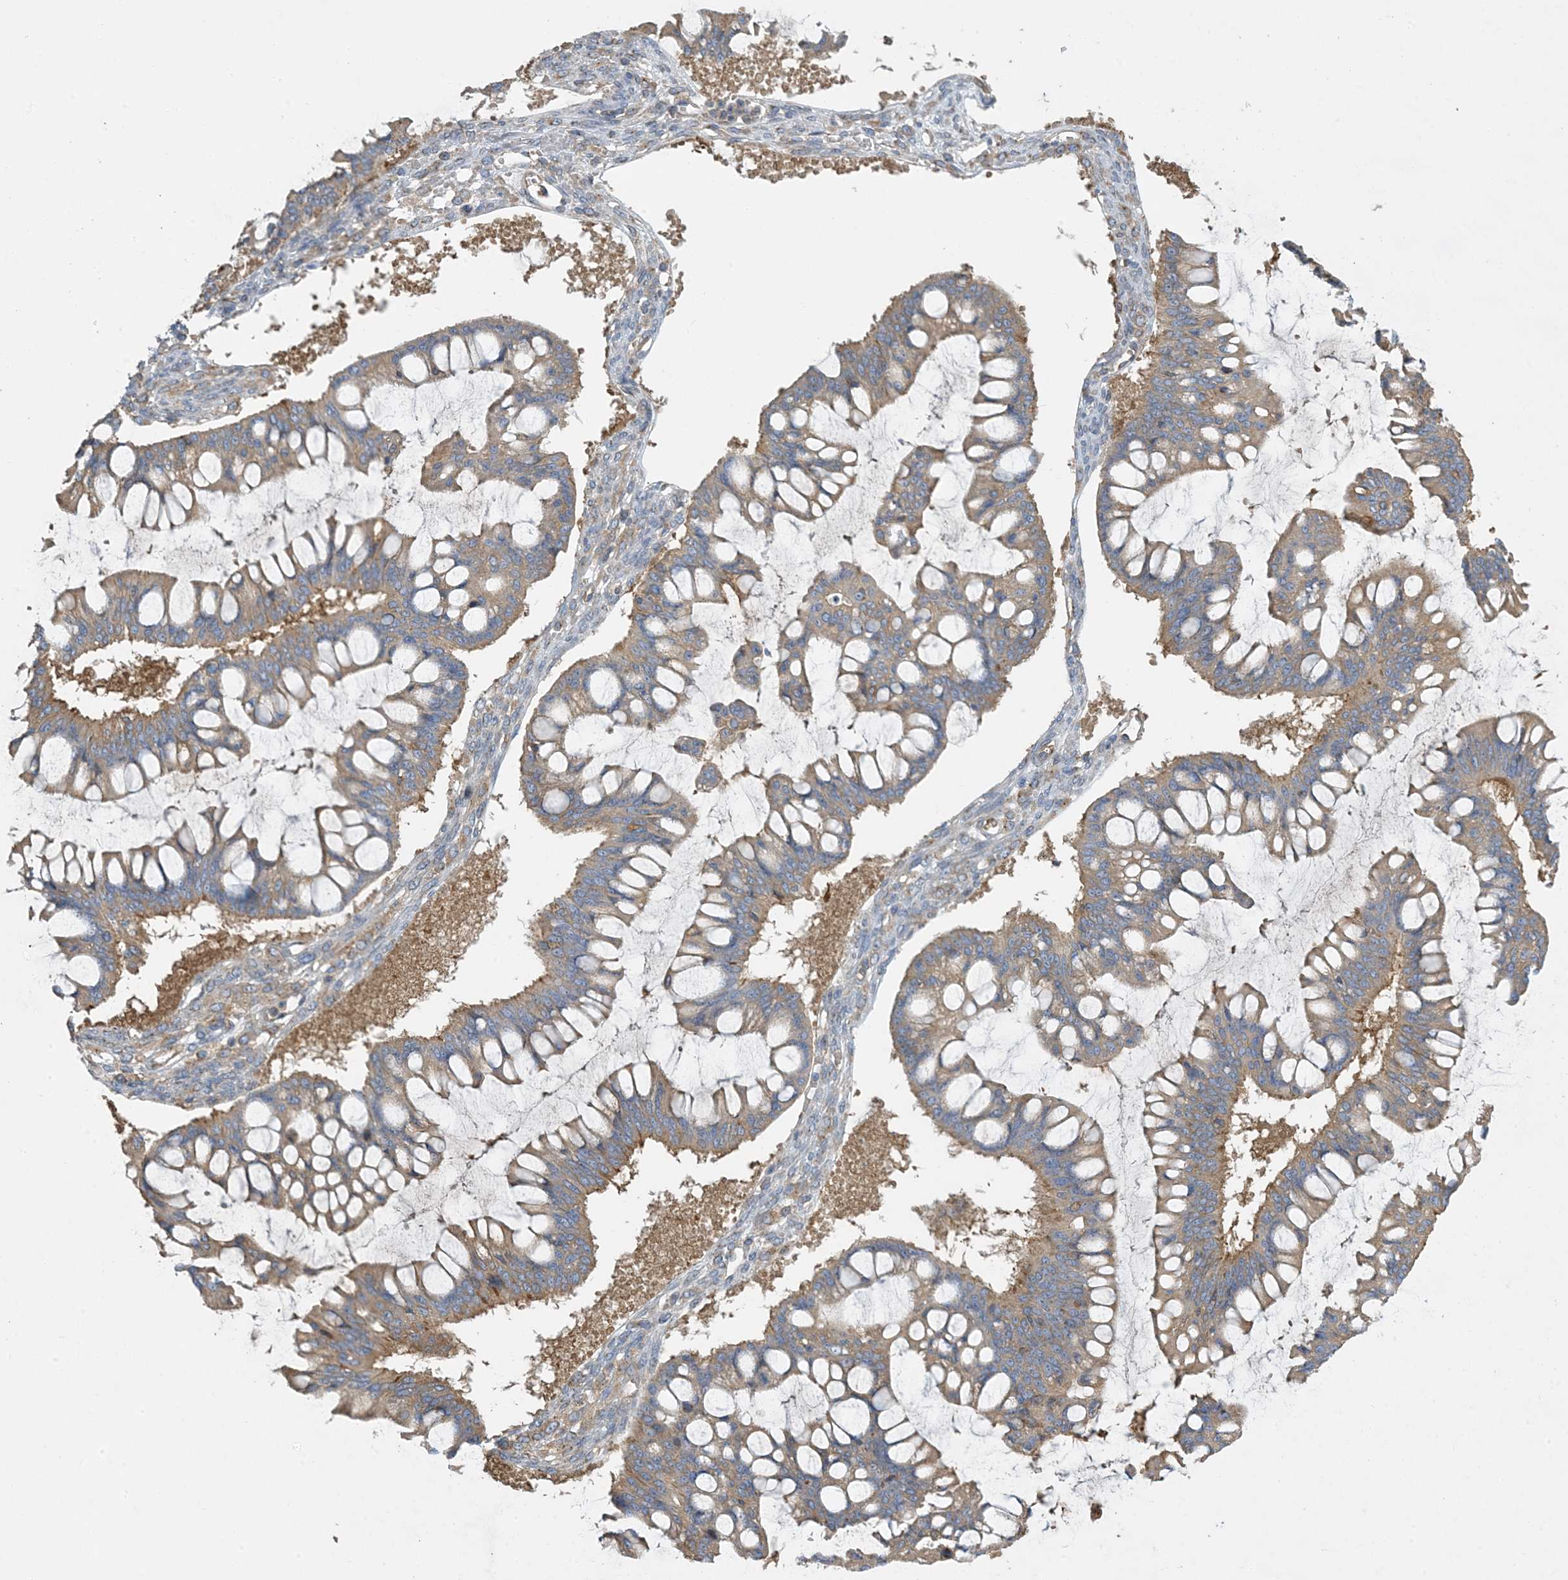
{"staining": {"intensity": "moderate", "quantity": ">75%", "location": "cytoplasmic/membranous"}, "tissue": "ovarian cancer", "cell_type": "Tumor cells", "image_type": "cancer", "snomed": [{"axis": "morphology", "description": "Cystadenocarcinoma, mucinous, NOS"}, {"axis": "topography", "description": "Ovary"}], "caption": "Immunohistochemistry (DAB (3,3'-diaminobenzidine)) staining of human ovarian cancer (mucinous cystadenocarcinoma) exhibits moderate cytoplasmic/membranous protein positivity in about >75% of tumor cells. (DAB = brown stain, brightfield microscopy at high magnification).", "gene": "SIDT1", "patient": {"sex": "female", "age": 73}}